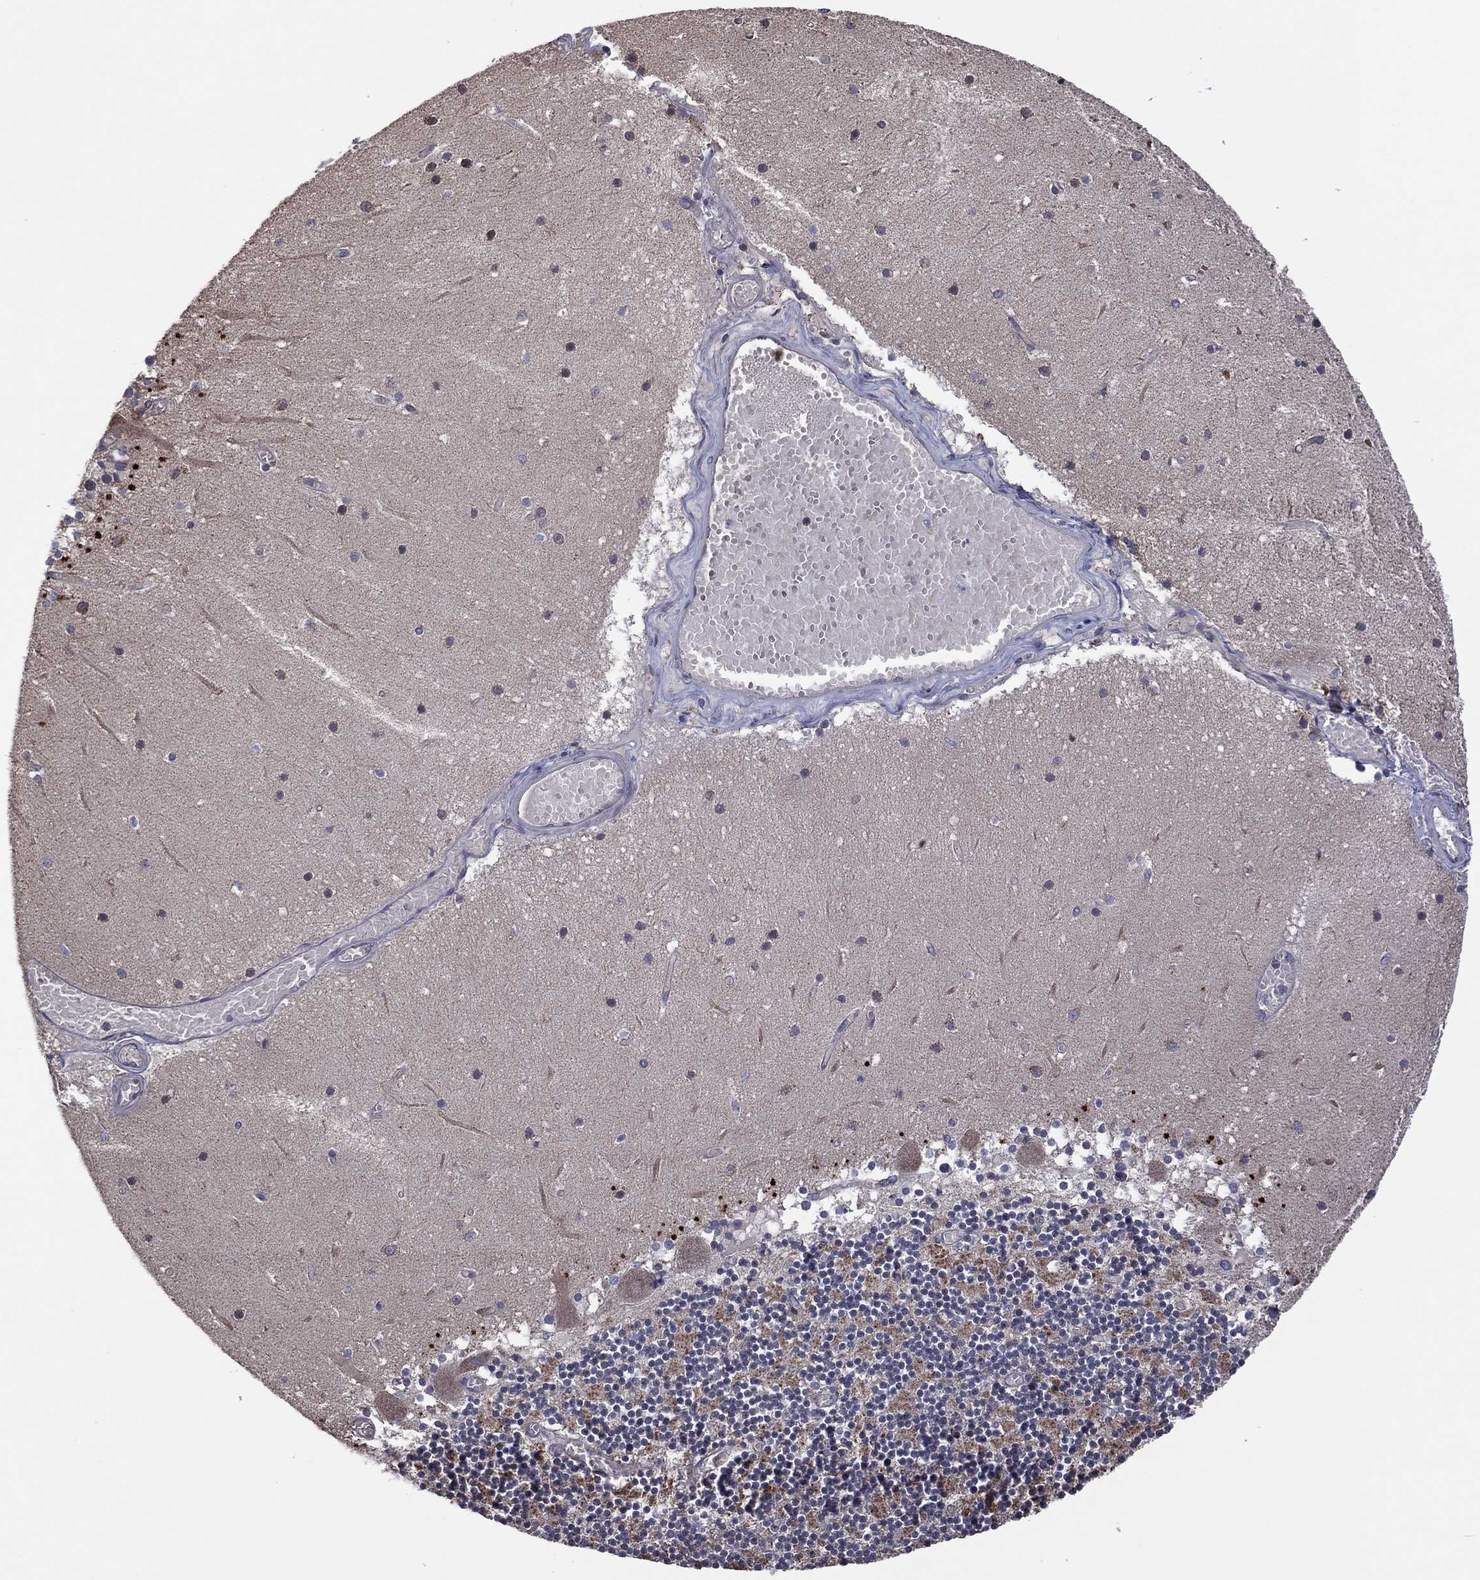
{"staining": {"intensity": "negative", "quantity": "none", "location": "none"}, "tissue": "cerebellum", "cell_type": "Cells in granular layer", "image_type": "normal", "snomed": [{"axis": "morphology", "description": "Normal tissue, NOS"}, {"axis": "topography", "description": "Cerebellum"}], "caption": "Histopathology image shows no protein expression in cells in granular layer of unremarkable cerebellum. (DAB (3,3'-diaminobenzidine) immunohistochemistry with hematoxylin counter stain).", "gene": "PIDD1", "patient": {"sex": "female", "age": 28}}